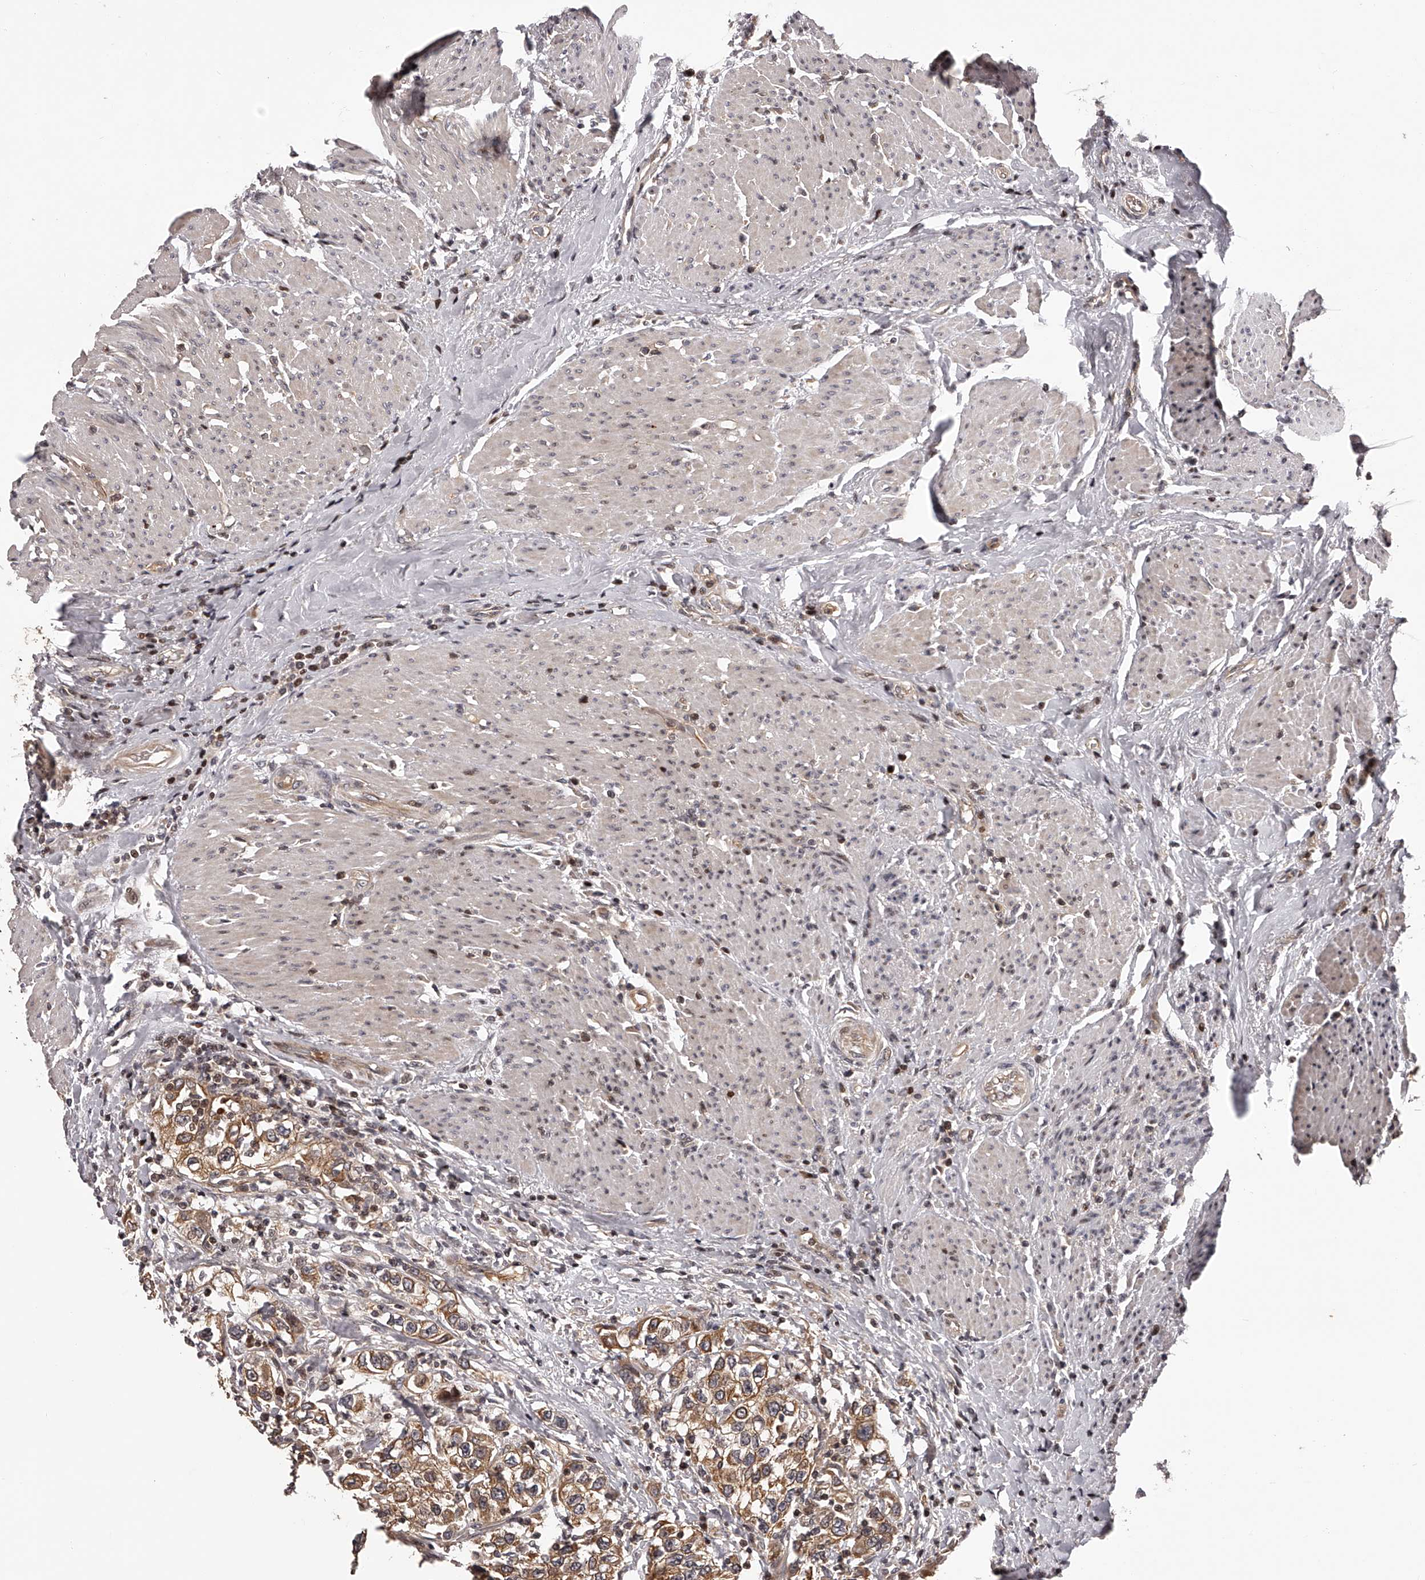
{"staining": {"intensity": "moderate", "quantity": ">75%", "location": "cytoplasmic/membranous"}, "tissue": "urothelial cancer", "cell_type": "Tumor cells", "image_type": "cancer", "snomed": [{"axis": "morphology", "description": "Urothelial carcinoma, High grade"}, {"axis": "topography", "description": "Urinary bladder"}], "caption": "Urothelial carcinoma (high-grade) tissue displays moderate cytoplasmic/membranous staining in about >75% of tumor cells", "gene": "PFDN2", "patient": {"sex": "female", "age": 80}}